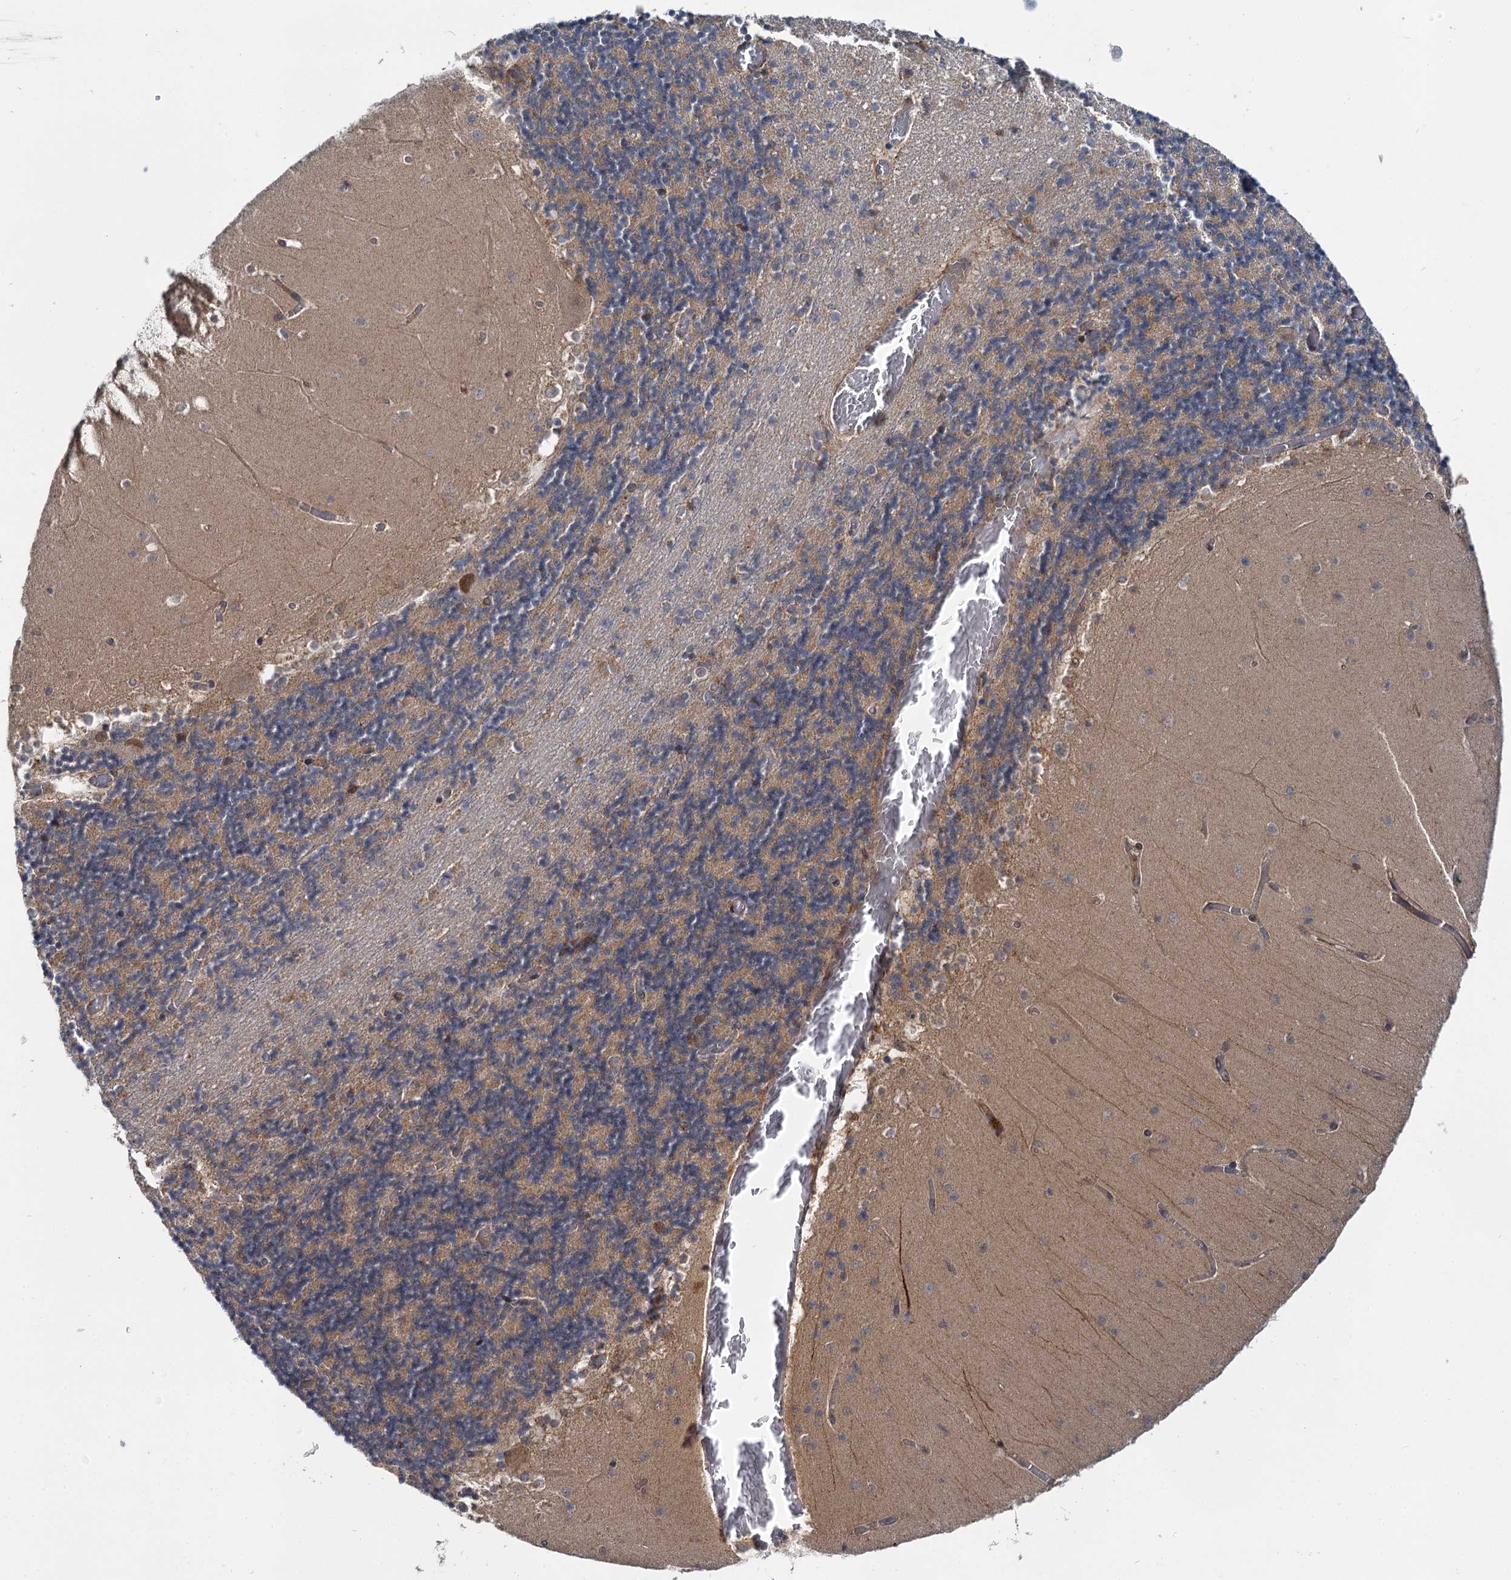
{"staining": {"intensity": "weak", "quantity": "25%-75%", "location": "cytoplasmic/membranous"}, "tissue": "cerebellum", "cell_type": "Cells in granular layer", "image_type": "normal", "snomed": [{"axis": "morphology", "description": "Normal tissue, NOS"}, {"axis": "topography", "description": "Cerebellum"}], "caption": "Normal cerebellum was stained to show a protein in brown. There is low levels of weak cytoplasmic/membranous expression in about 25%-75% of cells in granular layer. (DAB IHC, brown staining for protein, blue staining for nuclei).", "gene": "APBA2", "patient": {"sex": "female", "age": 28}}